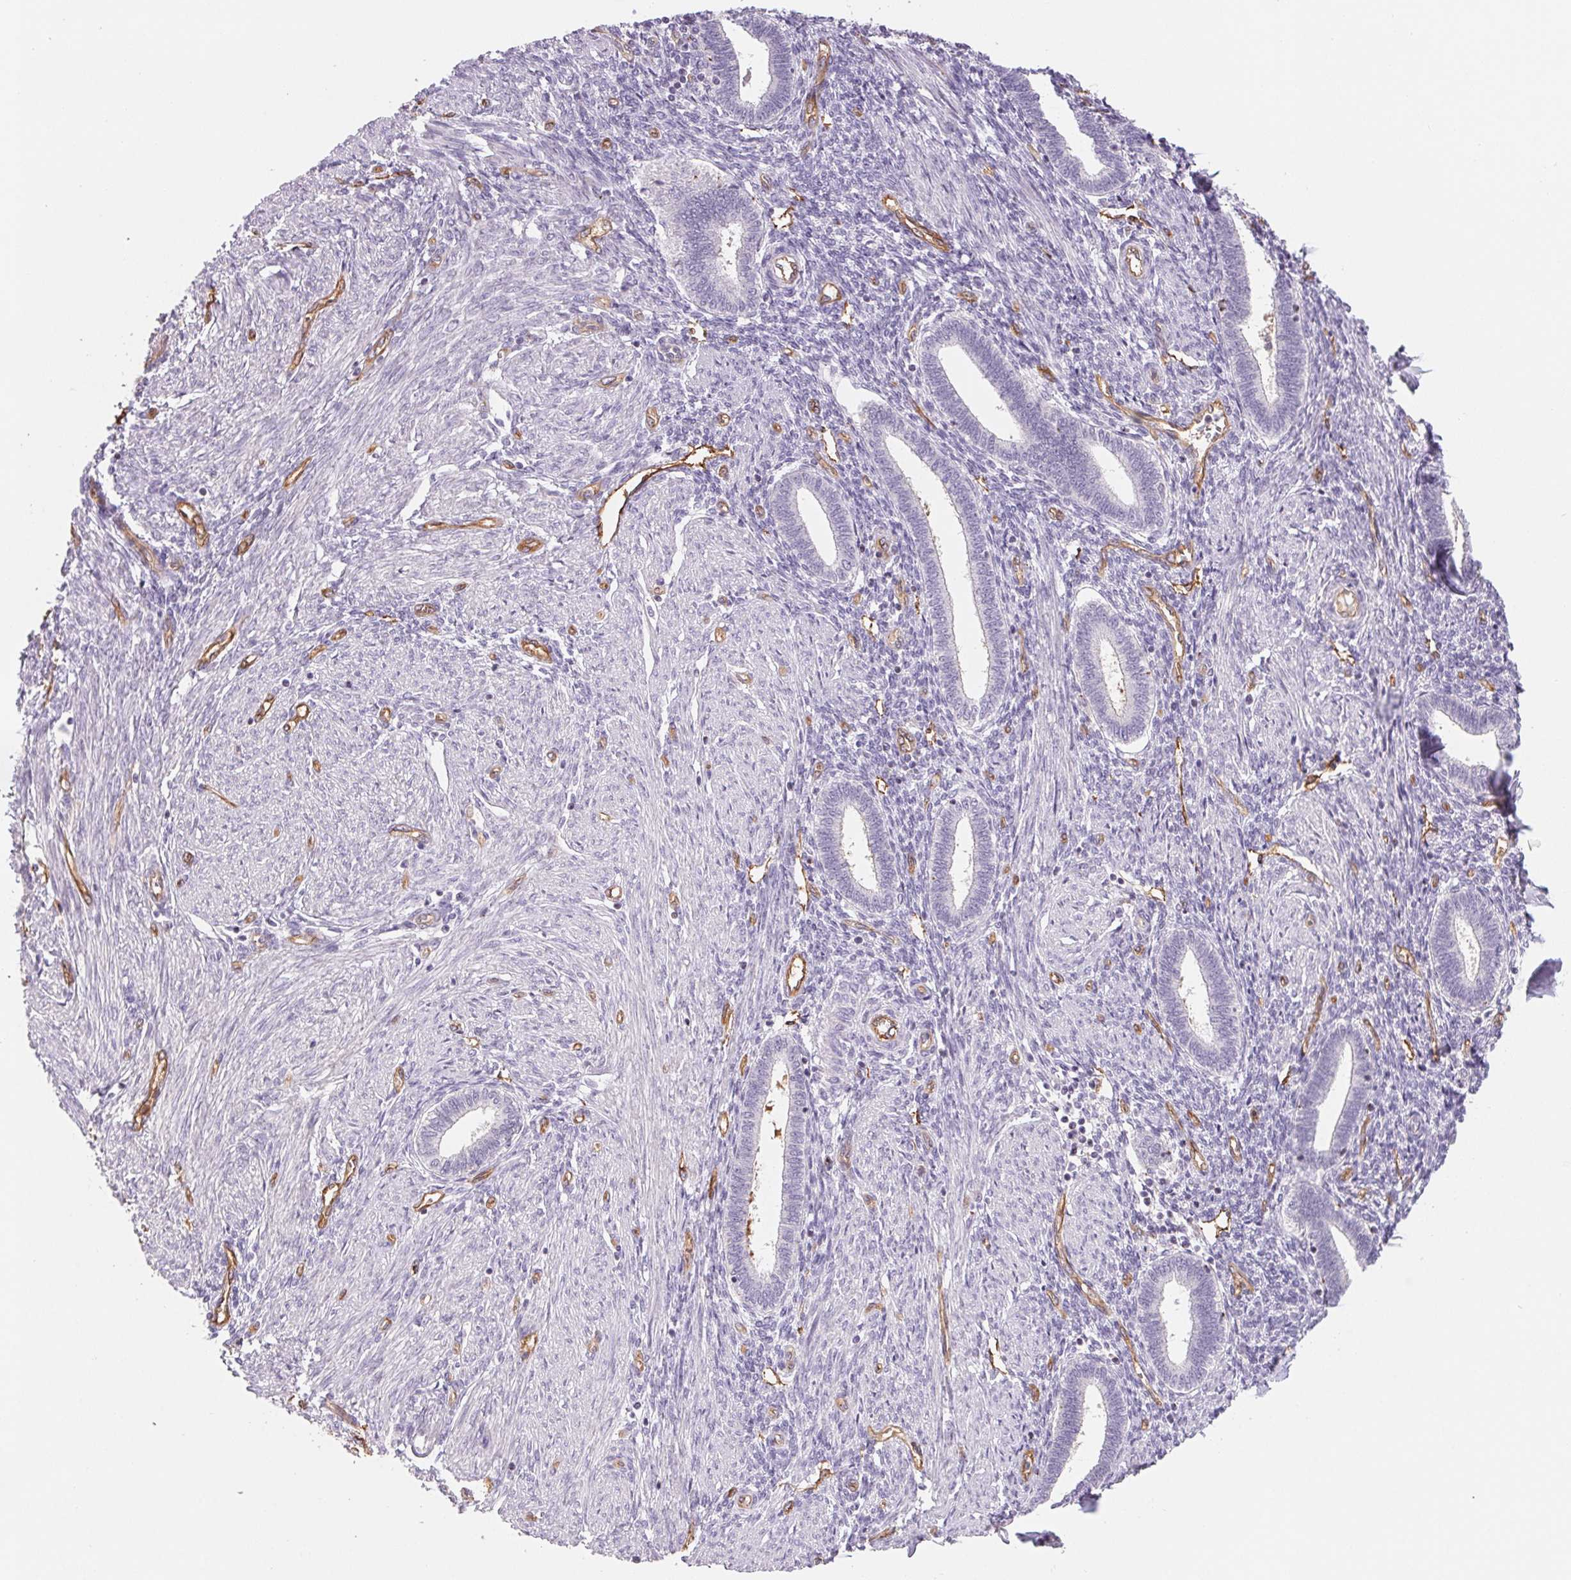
{"staining": {"intensity": "negative", "quantity": "none", "location": "none"}, "tissue": "endometrium", "cell_type": "Cells in endometrial stroma", "image_type": "normal", "snomed": [{"axis": "morphology", "description": "Normal tissue, NOS"}, {"axis": "topography", "description": "Endometrium"}], "caption": "Immunohistochemistry of normal human endometrium shows no staining in cells in endometrial stroma.", "gene": "ANKRD13B", "patient": {"sex": "female", "age": 42}}